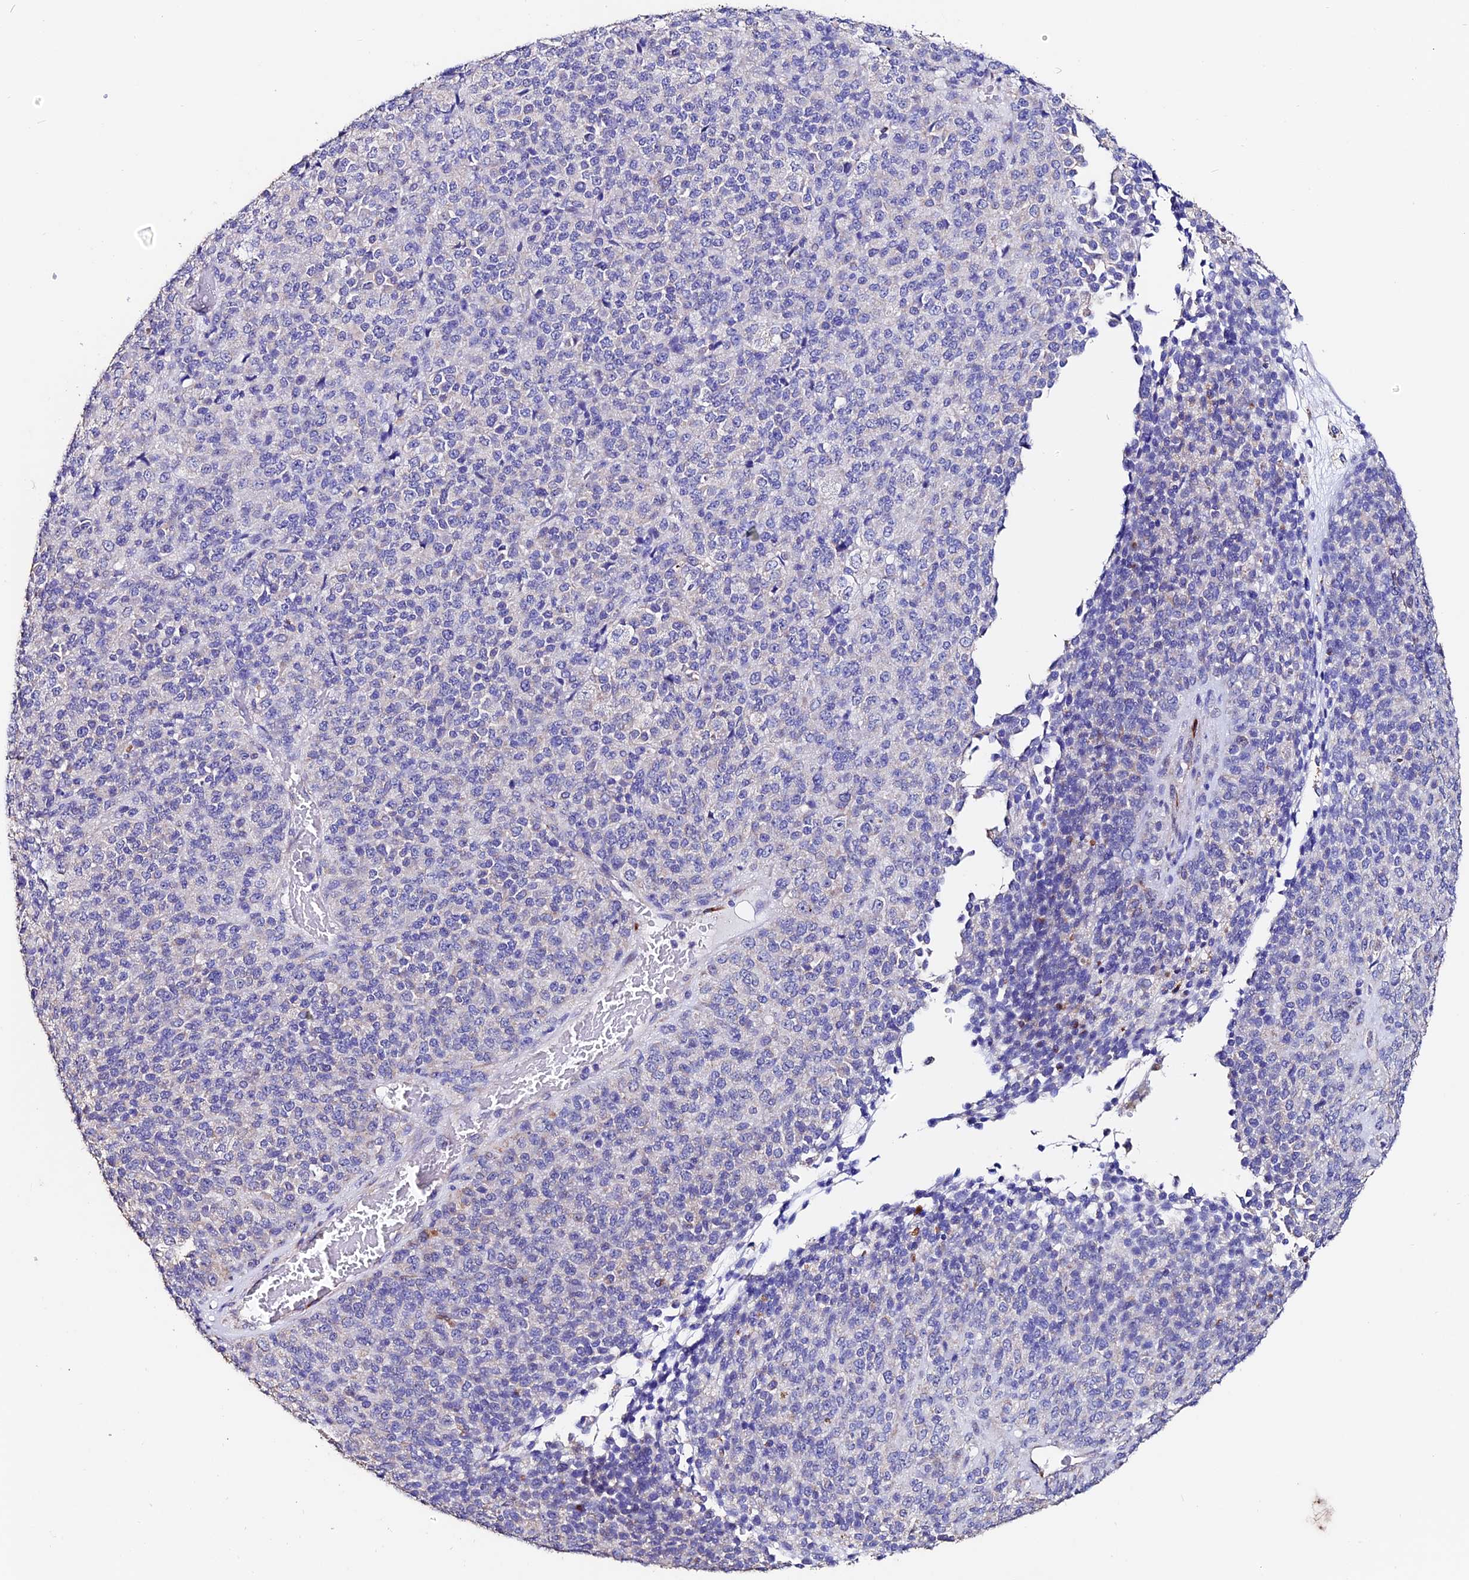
{"staining": {"intensity": "negative", "quantity": "none", "location": "none"}, "tissue": "melanoma", "cell_type": "Tumor cells", "image_type": "cancer", "snomed": [{"axis": "morphology", "description": "Malignant melanoma, Metastatic site"}, {"axis": "topography", "description": "Brain"}], "caption": "The image exhibits no significant staining in tumor cells of melanoma.", "gene": "ESM1", "patient": {"sex": "female", "age": 56}}